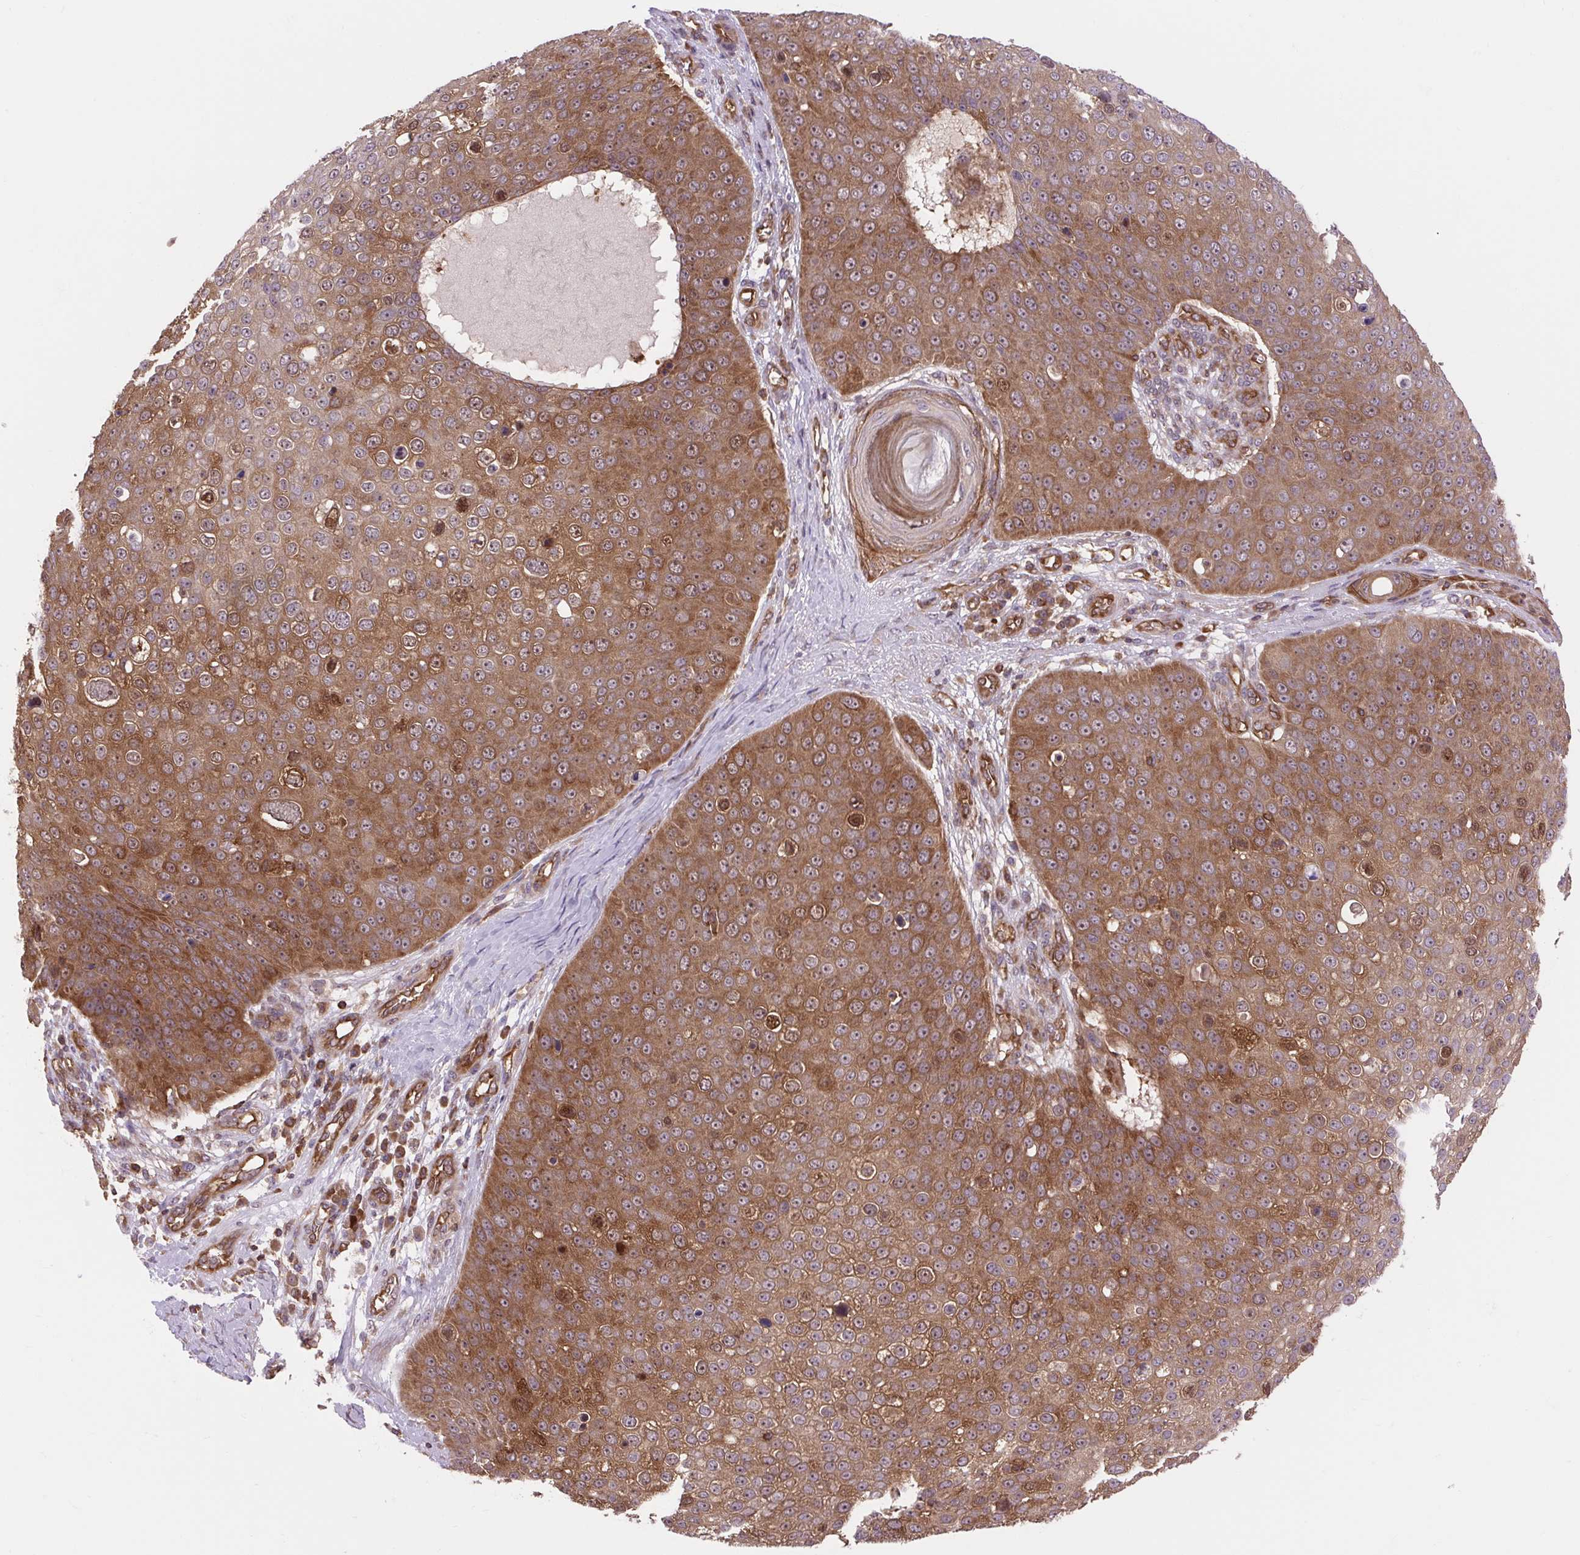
{"staining": {"intensity": "moderate", "quantity": ">75%", "location": "cytoplasmic/membranous,nuclear"}, "tissue": "skin cancer", "cell_type": "Tumor cells", "image_type": "cancer", "snomed": [{"axis": "morphology", "description": "Squamous cell carcinoma, NOS"}, {"axis": "topography", "description": "Skin"}], "caption": "Immunohistochemical staining of squamous cell carcinoma (skin) displays medium levels of moderate cytoplasmic/membranous and nuclear protein positivity in approximately >75% of tumor cells. Using DAB (3,3'-diaminobenzidine) (brown) and hematoxylin (blue) stains, captured at high magnification using brightfield microscopy.", "gene": "PLCG1", "patient": {"sex": "male", "age": 71}}